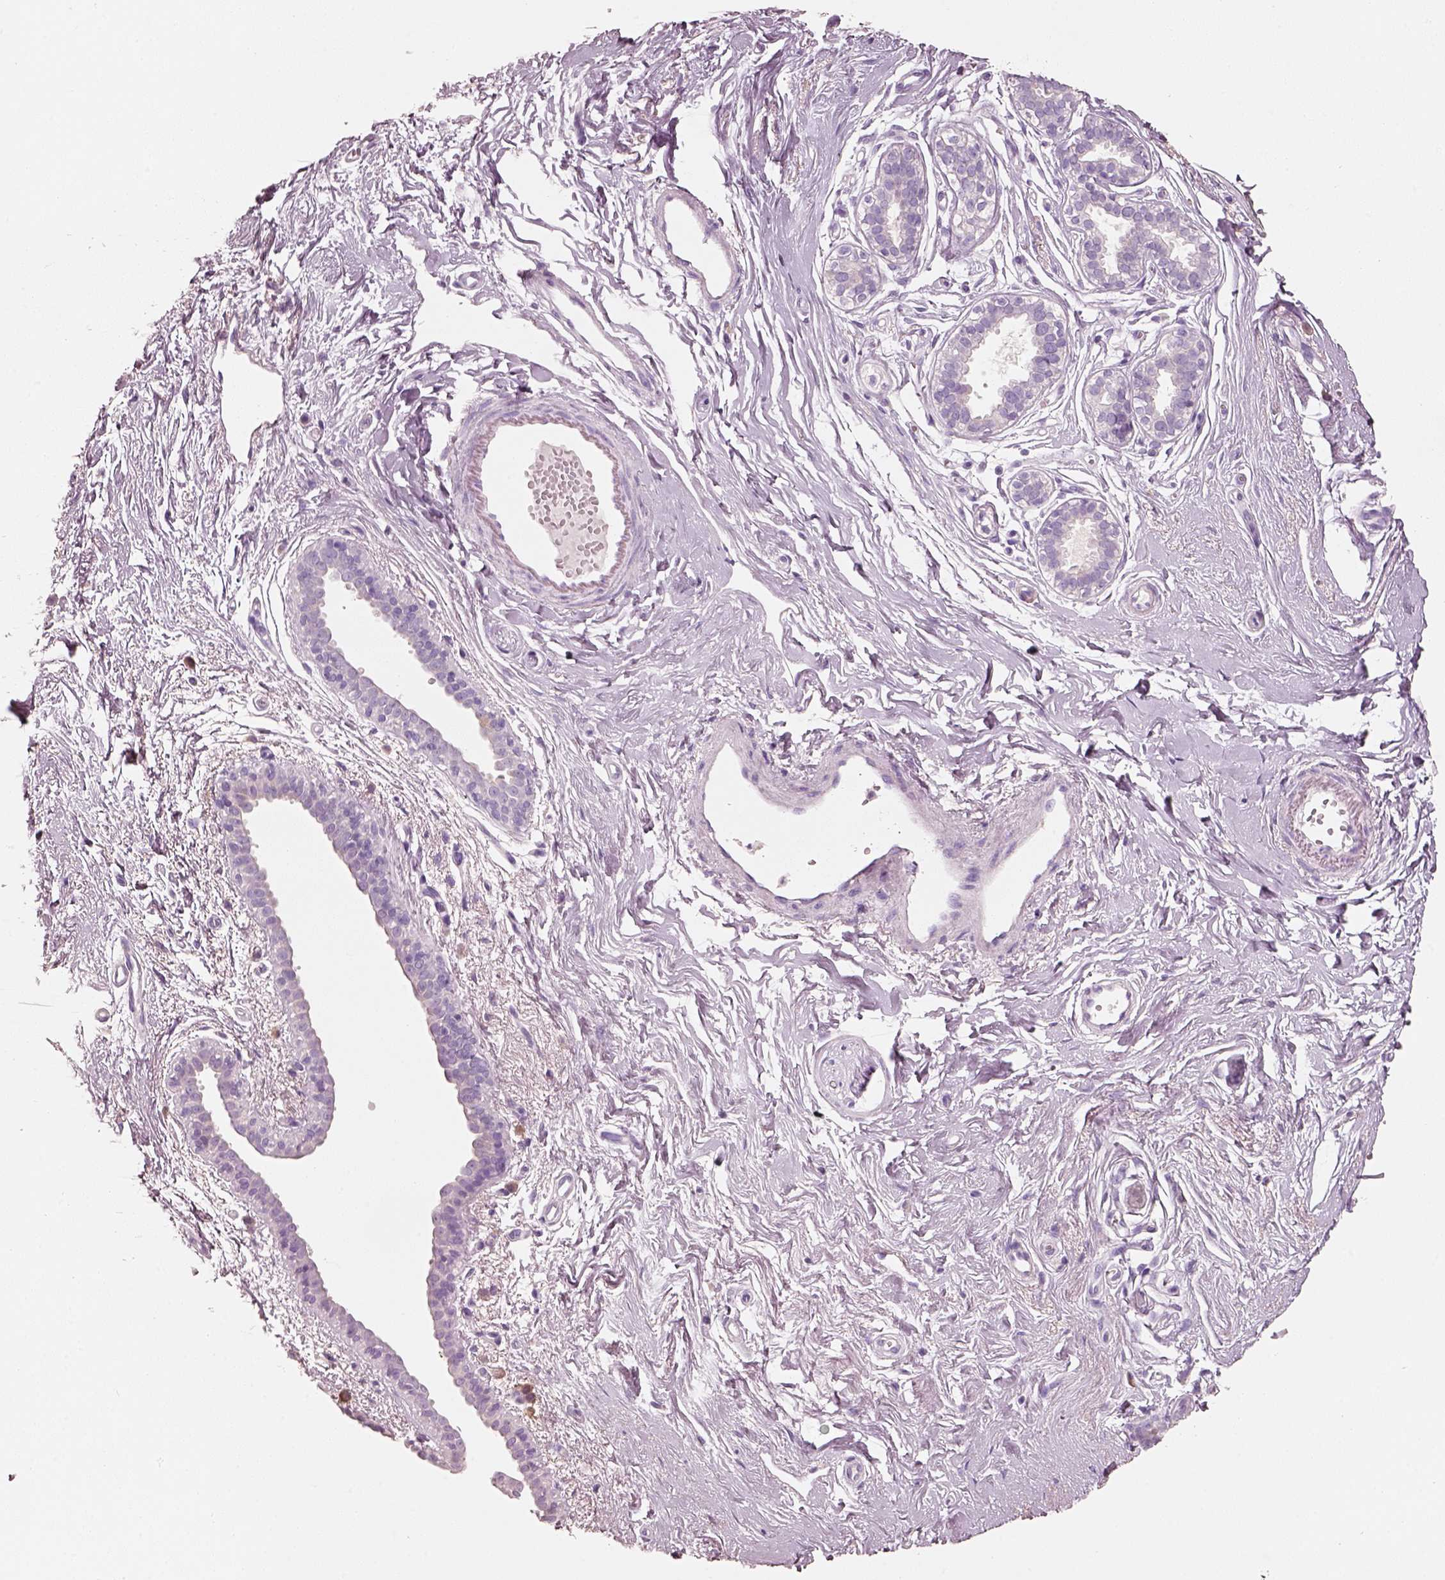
{"staining": {"intensity": "negative", "quantity": "none", "location": "none"}, "tissue": "breast", "cell_type": "Adipocytes", "image_type": "normal", "snomed": [{"axis": "morphology", "description": "Normal tissue, NOS"}, {"axis": "topography", "description": "Breast"}], "caption": "This histopathology image is of normal breast stained with IHC to label a protein in brown with the nuclei are counter-stained blue. There is no staining in adipocytes. The staining is performed using DAB (3,3'-diaminobenzidine) brown chromogen with nuclei counter-stained in using hematoxylin.", "gene": "PNOC", "patient": {"sex": "female", "age": 49}}